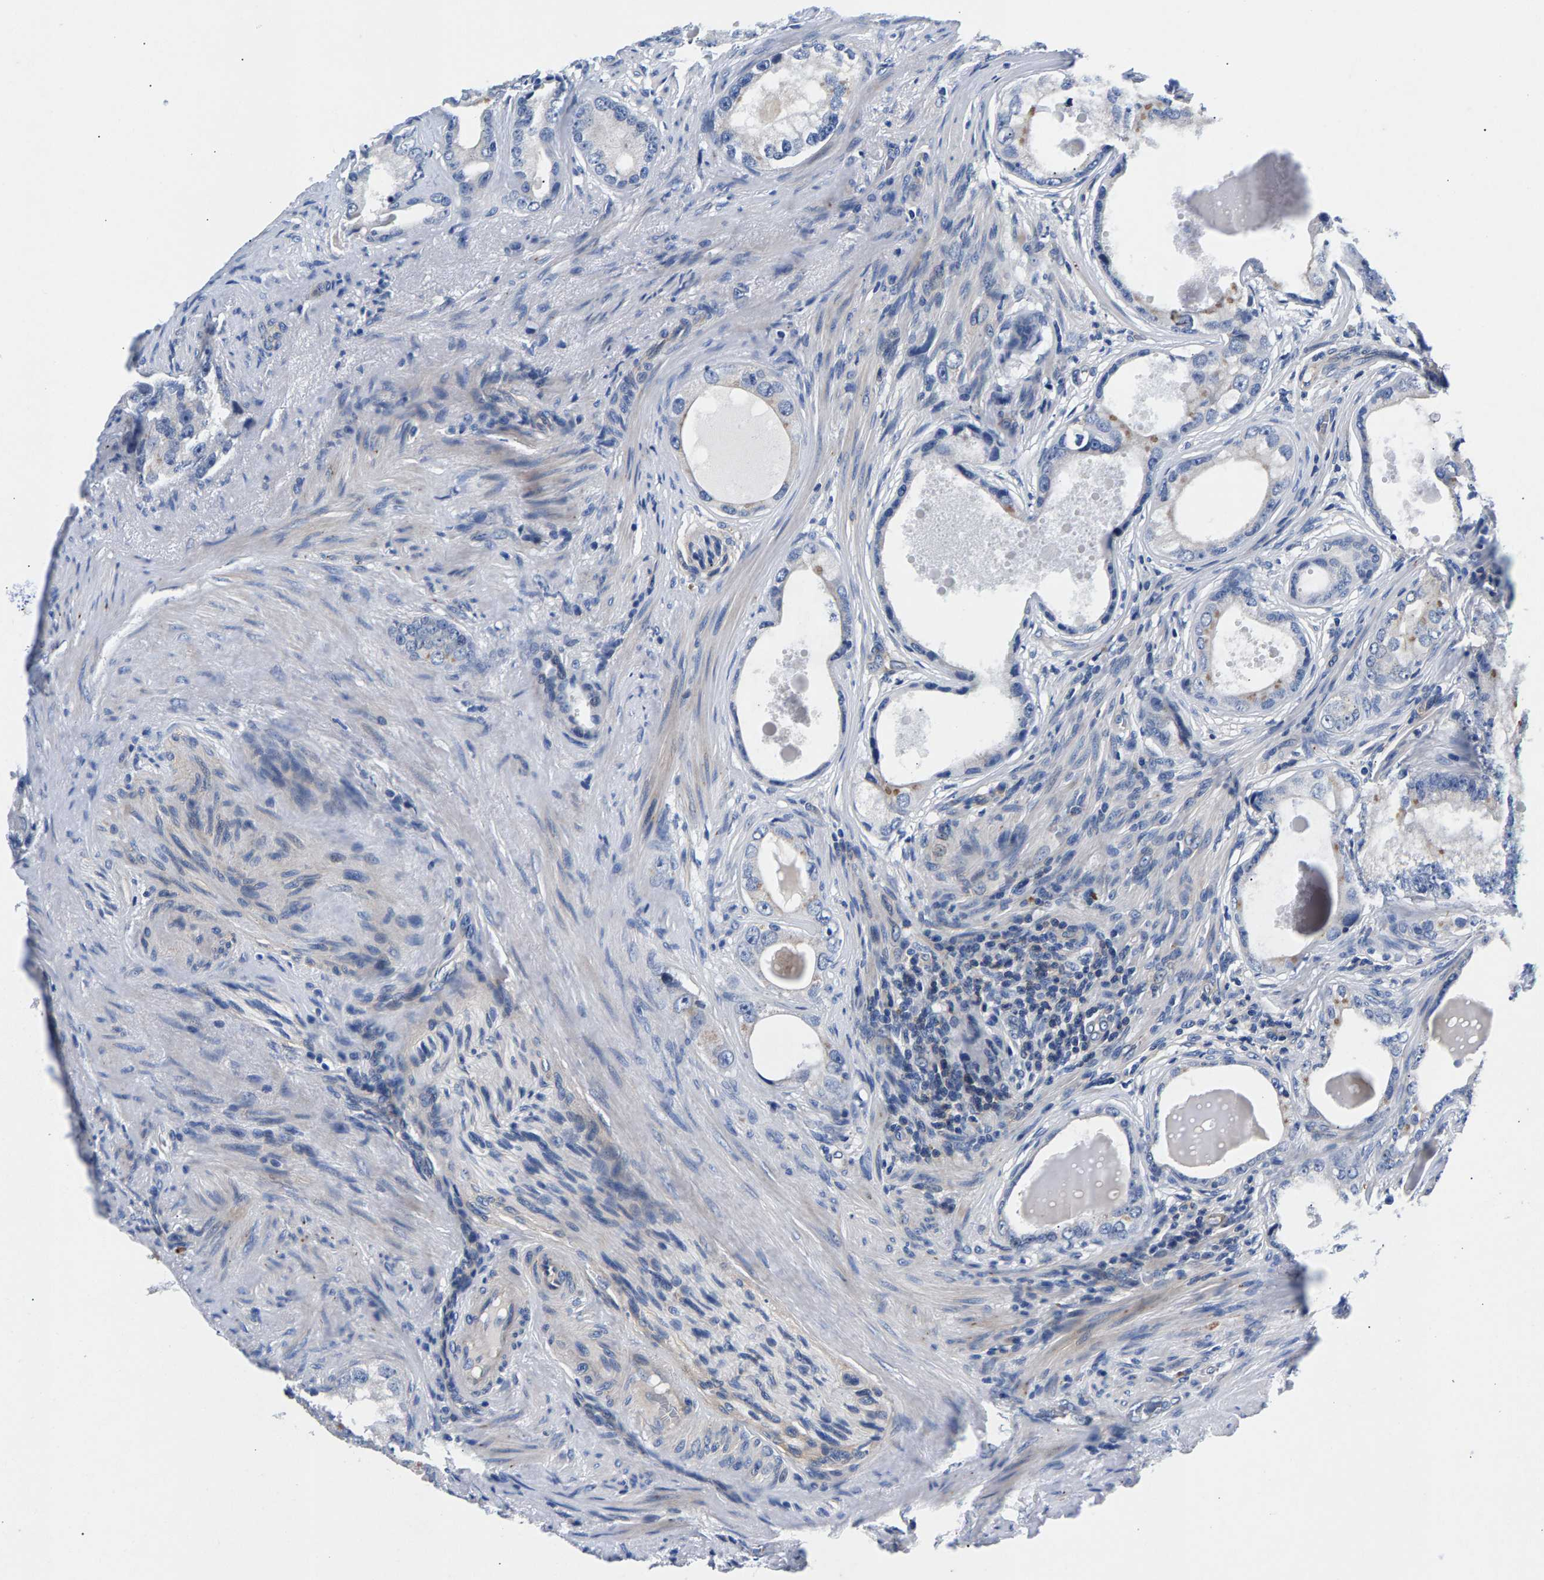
{"staining": {"intensity": "negative", "quantity": "none", "location": "none"}, "tissue": "prostate cancer", "cell_type": "Tumor cells", "image_type": "cancer", "snomed": [{"axis": "morphology", "description": "Adenocarcinoma, High grade"}, {"axis": "topography", "description": "Prostate"}], "caption": "High power microscopy image of an immunohistochemistry (IHC) photomicrograph of prostate cancer, revealing no significant positivity in tumor cells.", "gene": "P2RY4", "patient": {"sex": "male", "age": 66}}